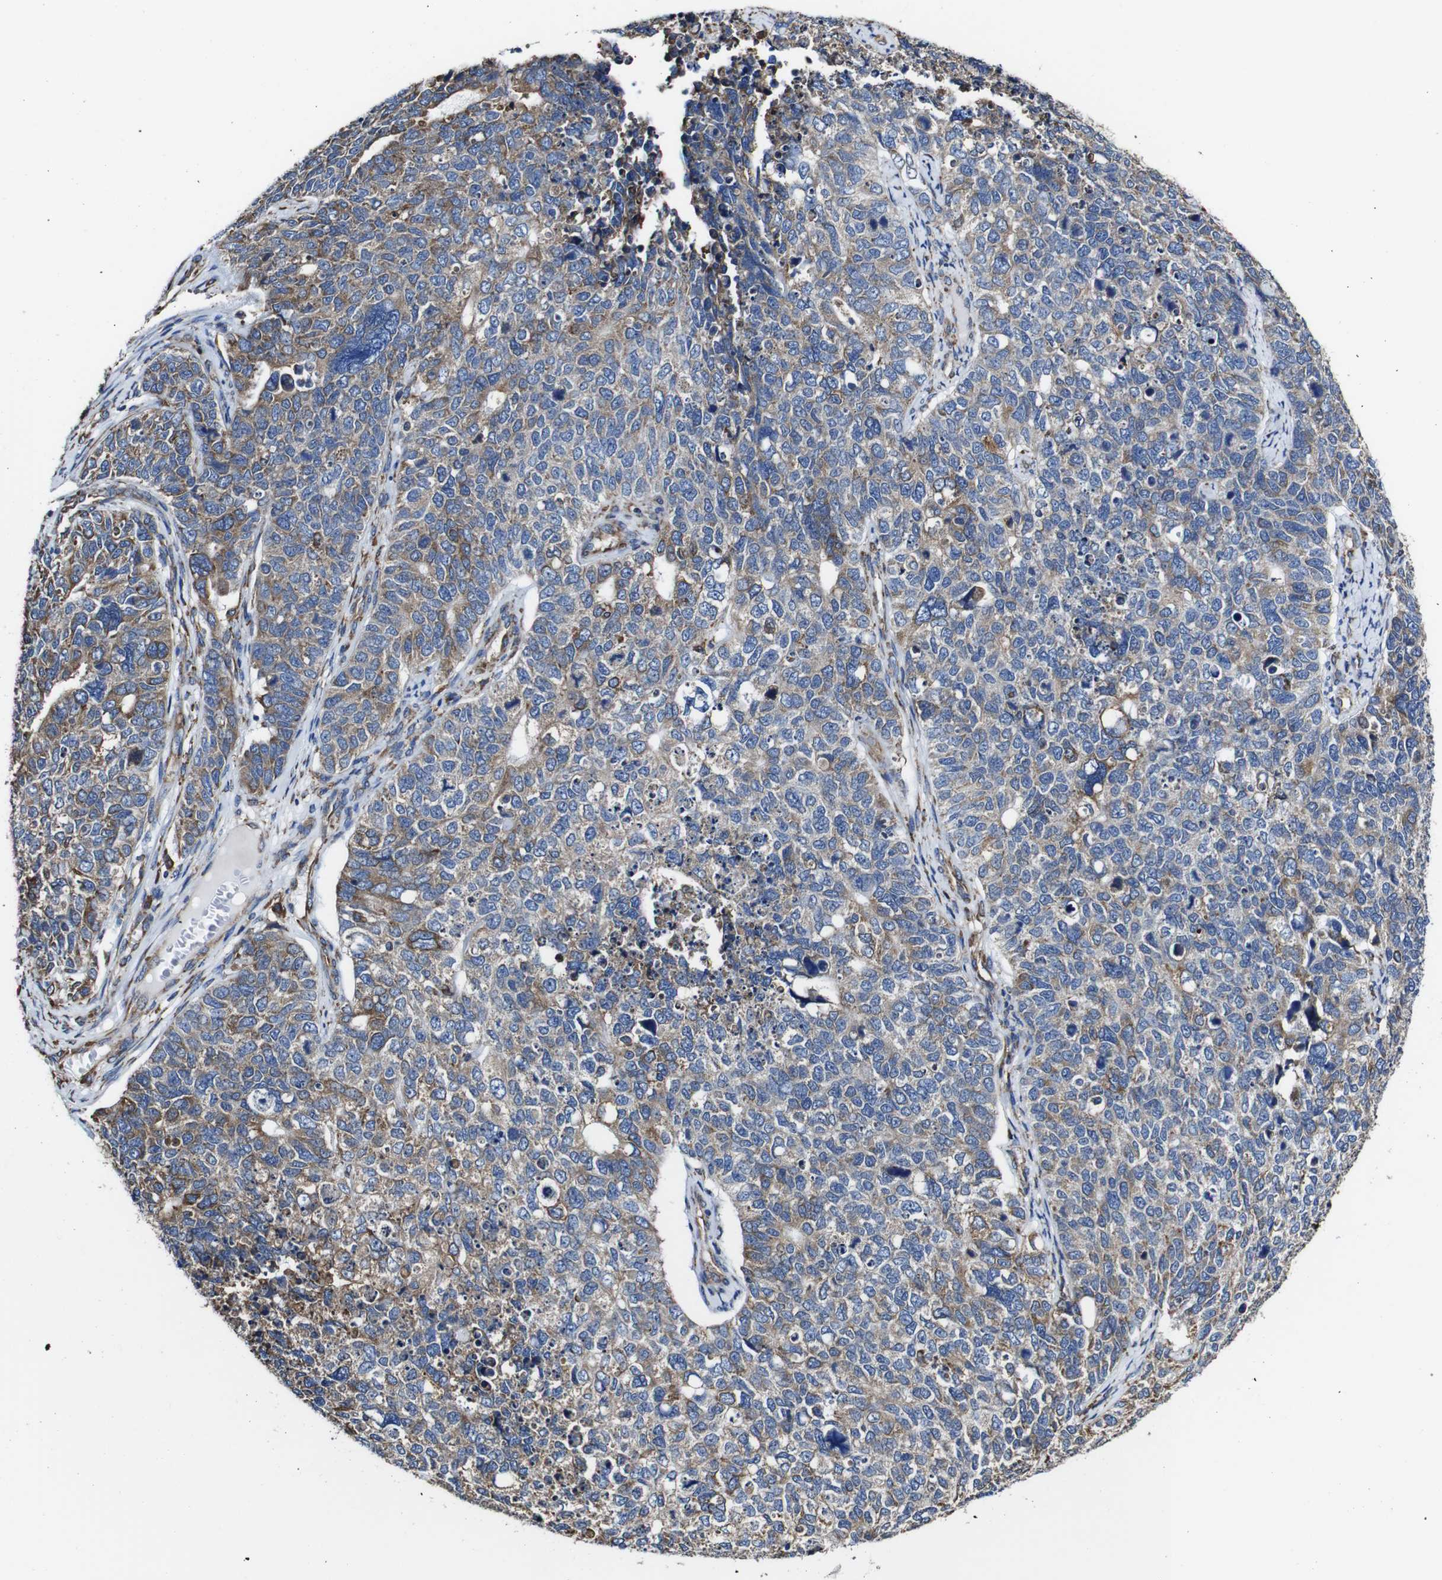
{"staining": {"intensity": "weak", "quantity": ">75%", "location": "cytoplasmic/membranous"}, "tissue": "cervical cancer", "cell_type": "Tumor cells", "image_type": "cancer", "snomed": [{"axis": "morphology", "description": "Squamous cell carcinoma, NOS"}, {"axis": "topography", "description": "Cervix"}], "caption": "Weak cytoplasmic/membranous positivity is seen in approximately >75% of tumor cells in squamous cell carcinoma (cervical).", "gene": "PPIB", "patient": {"sex": "female", "age": 63}}